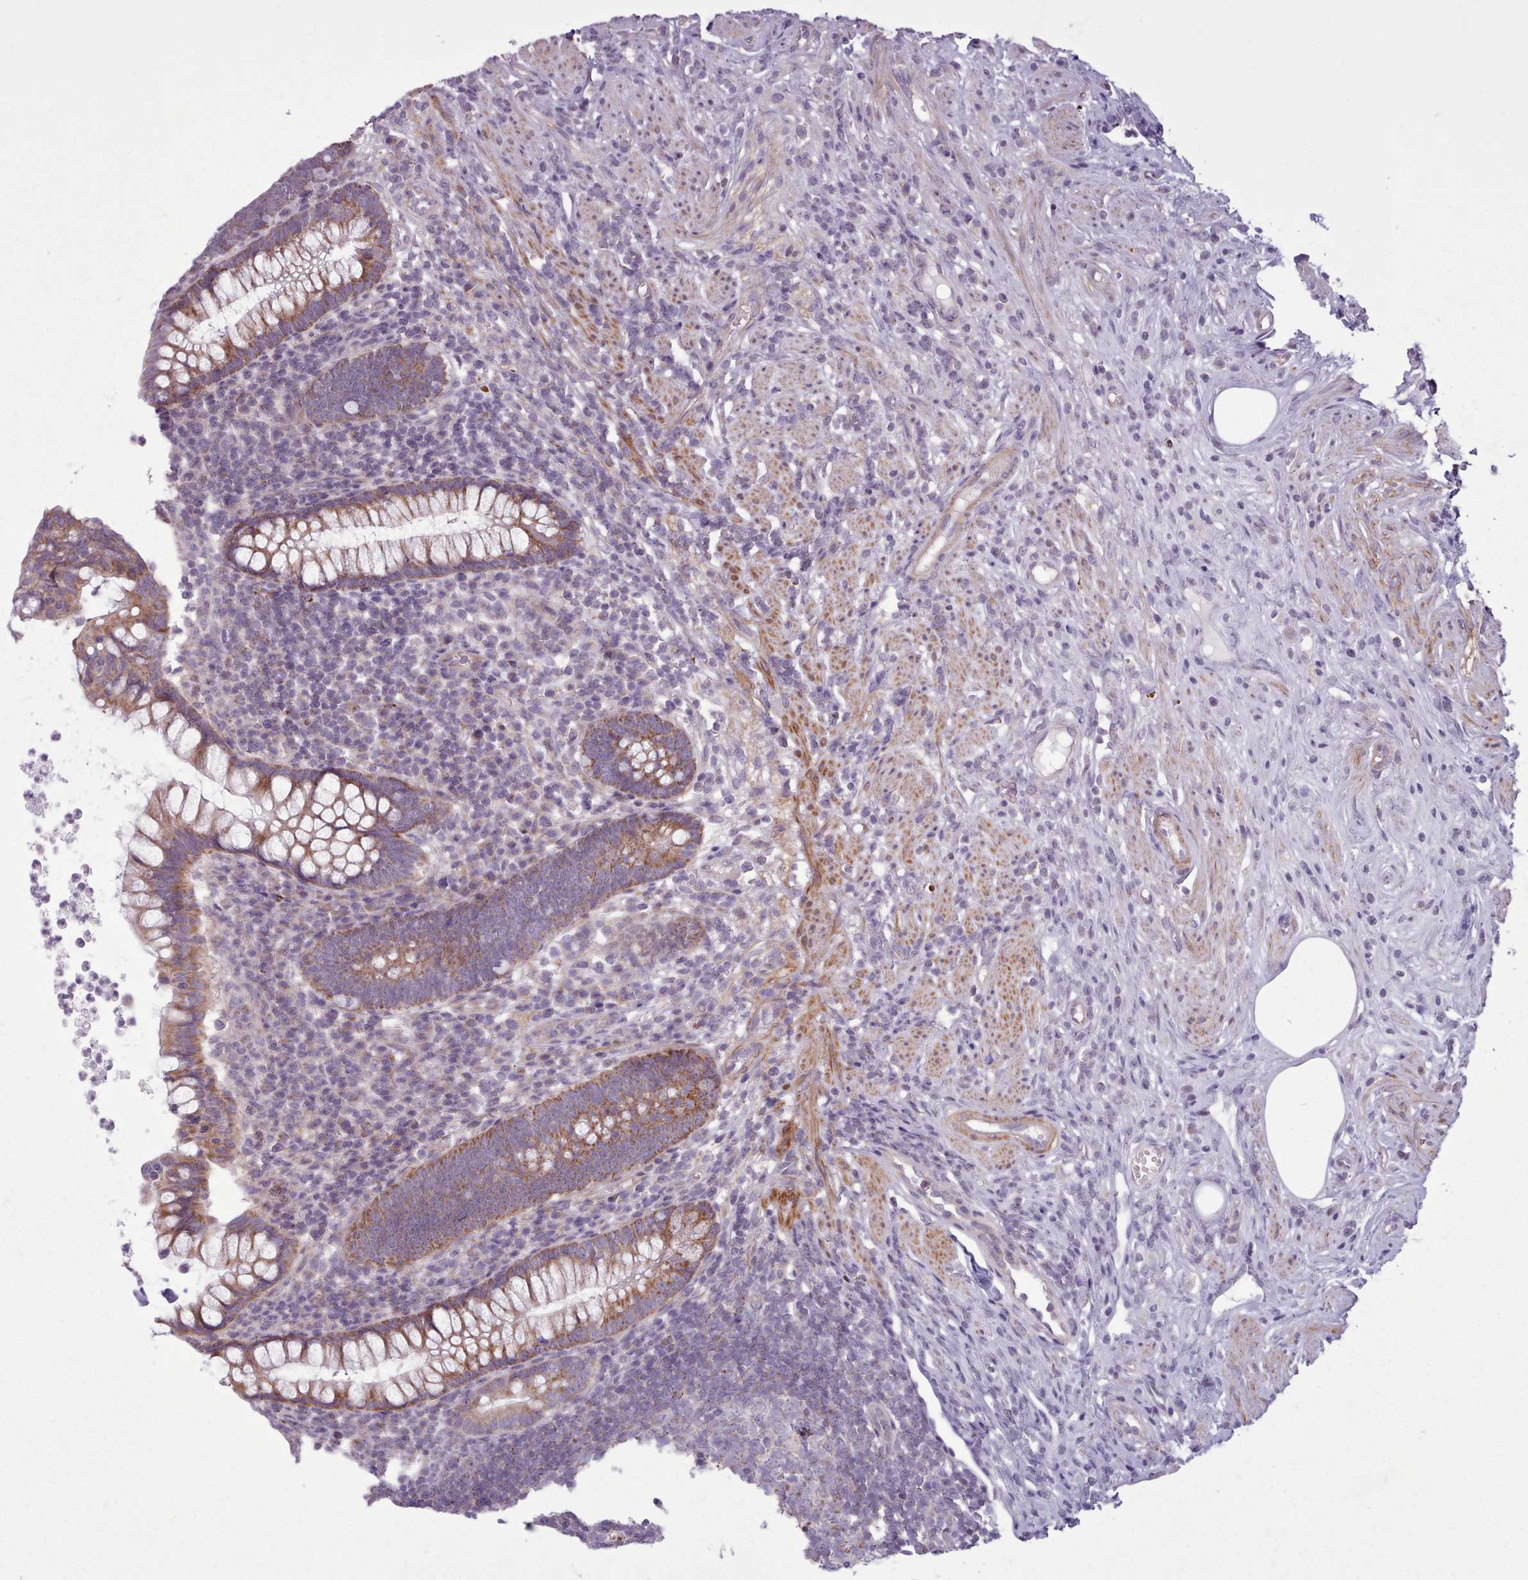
{"staining": {"intensity": "moderate", "quantity": ">75%", "location": "cytoplasmic/membranous"}, "tissue": "appendix", "cell_type": "Glandular cells", "image_type": "normal", "snomed": [{"axis": "morphology", "description": "Normal tissue, NOS"}, {"axis": "topography", "description": "Appendix"}], "caption": "Approximately >75% of glandular cells in normal appendix demonstrate moderate cytoplasmic/membranous protein expression as visualized by brown immunohistochemical staining.", "gene": "AVL9", "patient": {"sex": "female", "age": 56}}